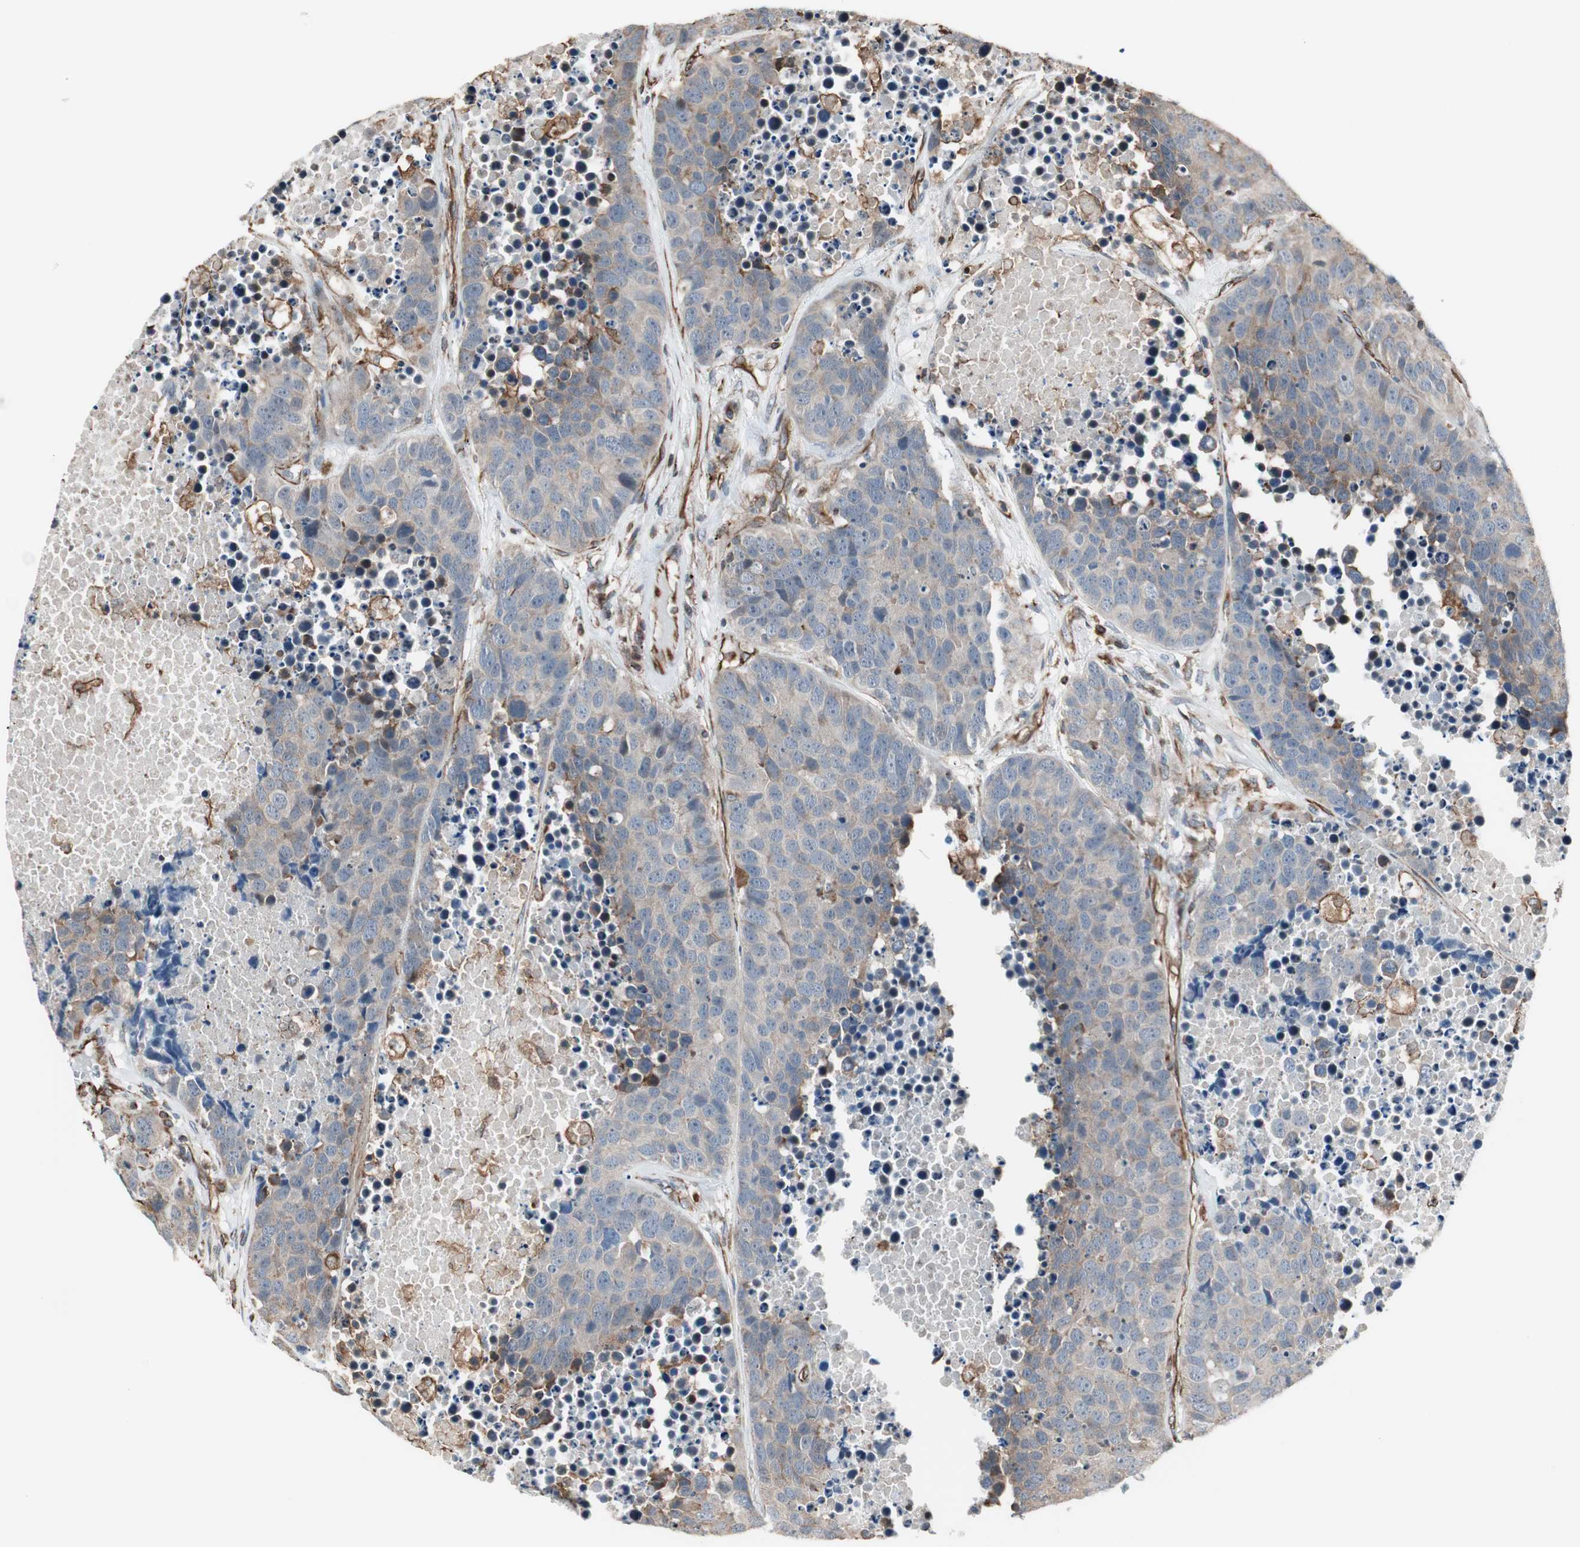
{"staining": {"intensity": "weak", "quantity": "25%-75%", "location": "cytoplasmic/membranous"}, "tissue": "carcinoid", "cell_type": "Tumor cells", "image_type": "cancer", "snomed": [{"axis": "morphology", "description": "Carcinoid, malignant, NOS"}, {"axis": "topography", "description": "Lung"}], "caption": "This is an image of IHC staining of carcinoid (malignant), which shows weak expression in the cytoplasmic/membranous of tumor cells.", "gene": "MAD2L2", "patient": {"sex": "male", "age": 60}}